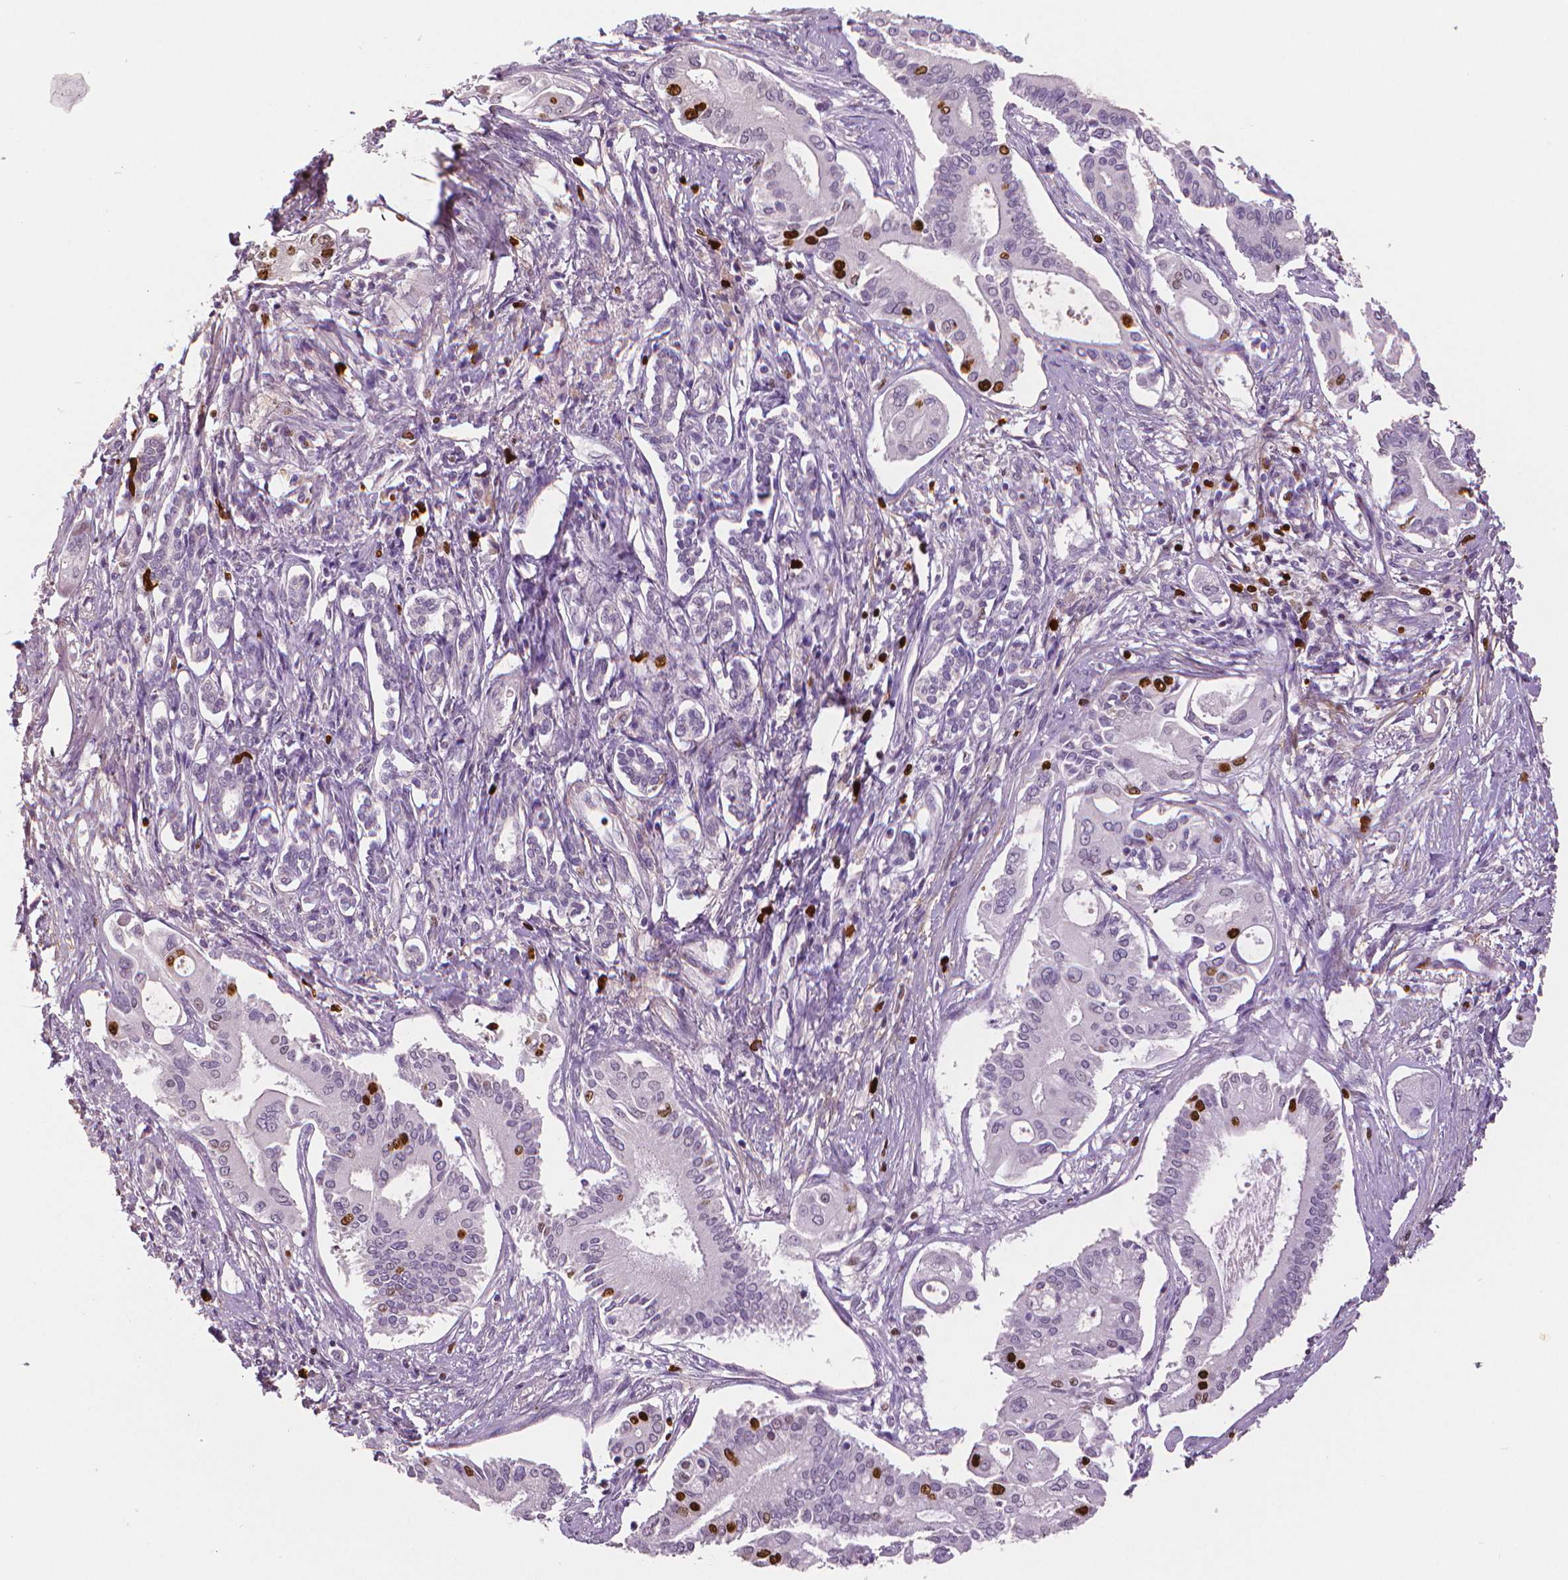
{"staining": {"intensity": "strong", "quantity": "<25%", "location": "nuclear"}, "tissue": "pancreatic cancer", "cell_type": "Tumor cells", "image_type": "cancer", "snomed": [{"axis": "morphology", "description": "Adenocarcinoma, NOS"}, {"axis": "topography", "description": "Pancreas"}], "caption": "Tumor cells display strong nuclear staining in about <25% of cells in pancreatic adenocarcinoma.", "gene": "MKI67", "patient": {"sex": "female", "age": 68}}